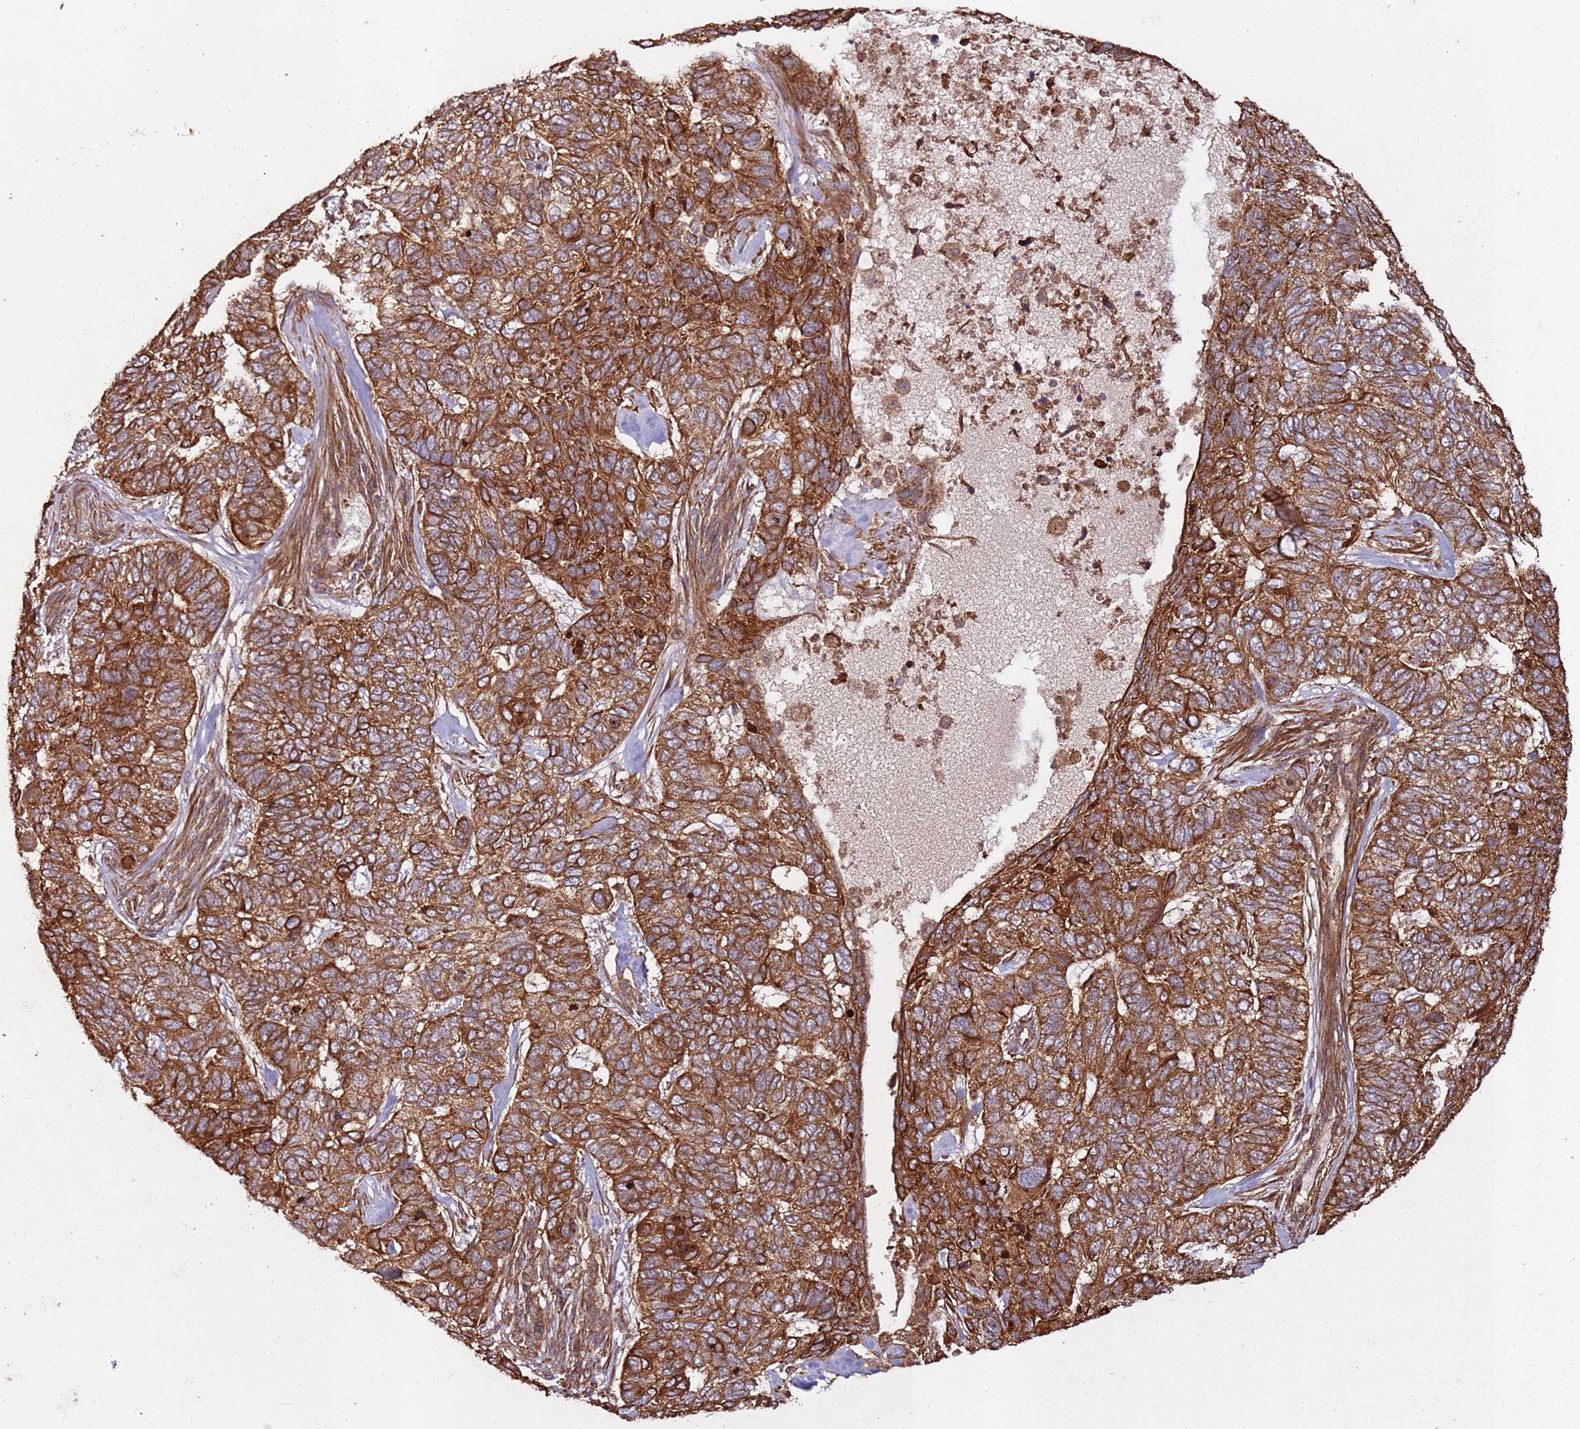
{"staining": {"intensity": "strong", "quantity": ">75%", "location": "cytoplasmic/membranous"}, "tissue": "skin cancer", "cell_type": "Tumor cells", "image_type": "cancer", "snomed": [{"axis": "morphology", "description": "Basal cell carcinoma"}, {"axis": "topography", "description": "Skin"}], "caption": "A histopathology image showing strong cytoplasmic/membranous expression in approximately >75% of tumor cells in basal cell carcinoma (skin), as visualized by brown immunohistochemical staining.", "gene": "FAM186A", "patient": {"sex": "female", "age": 65}}